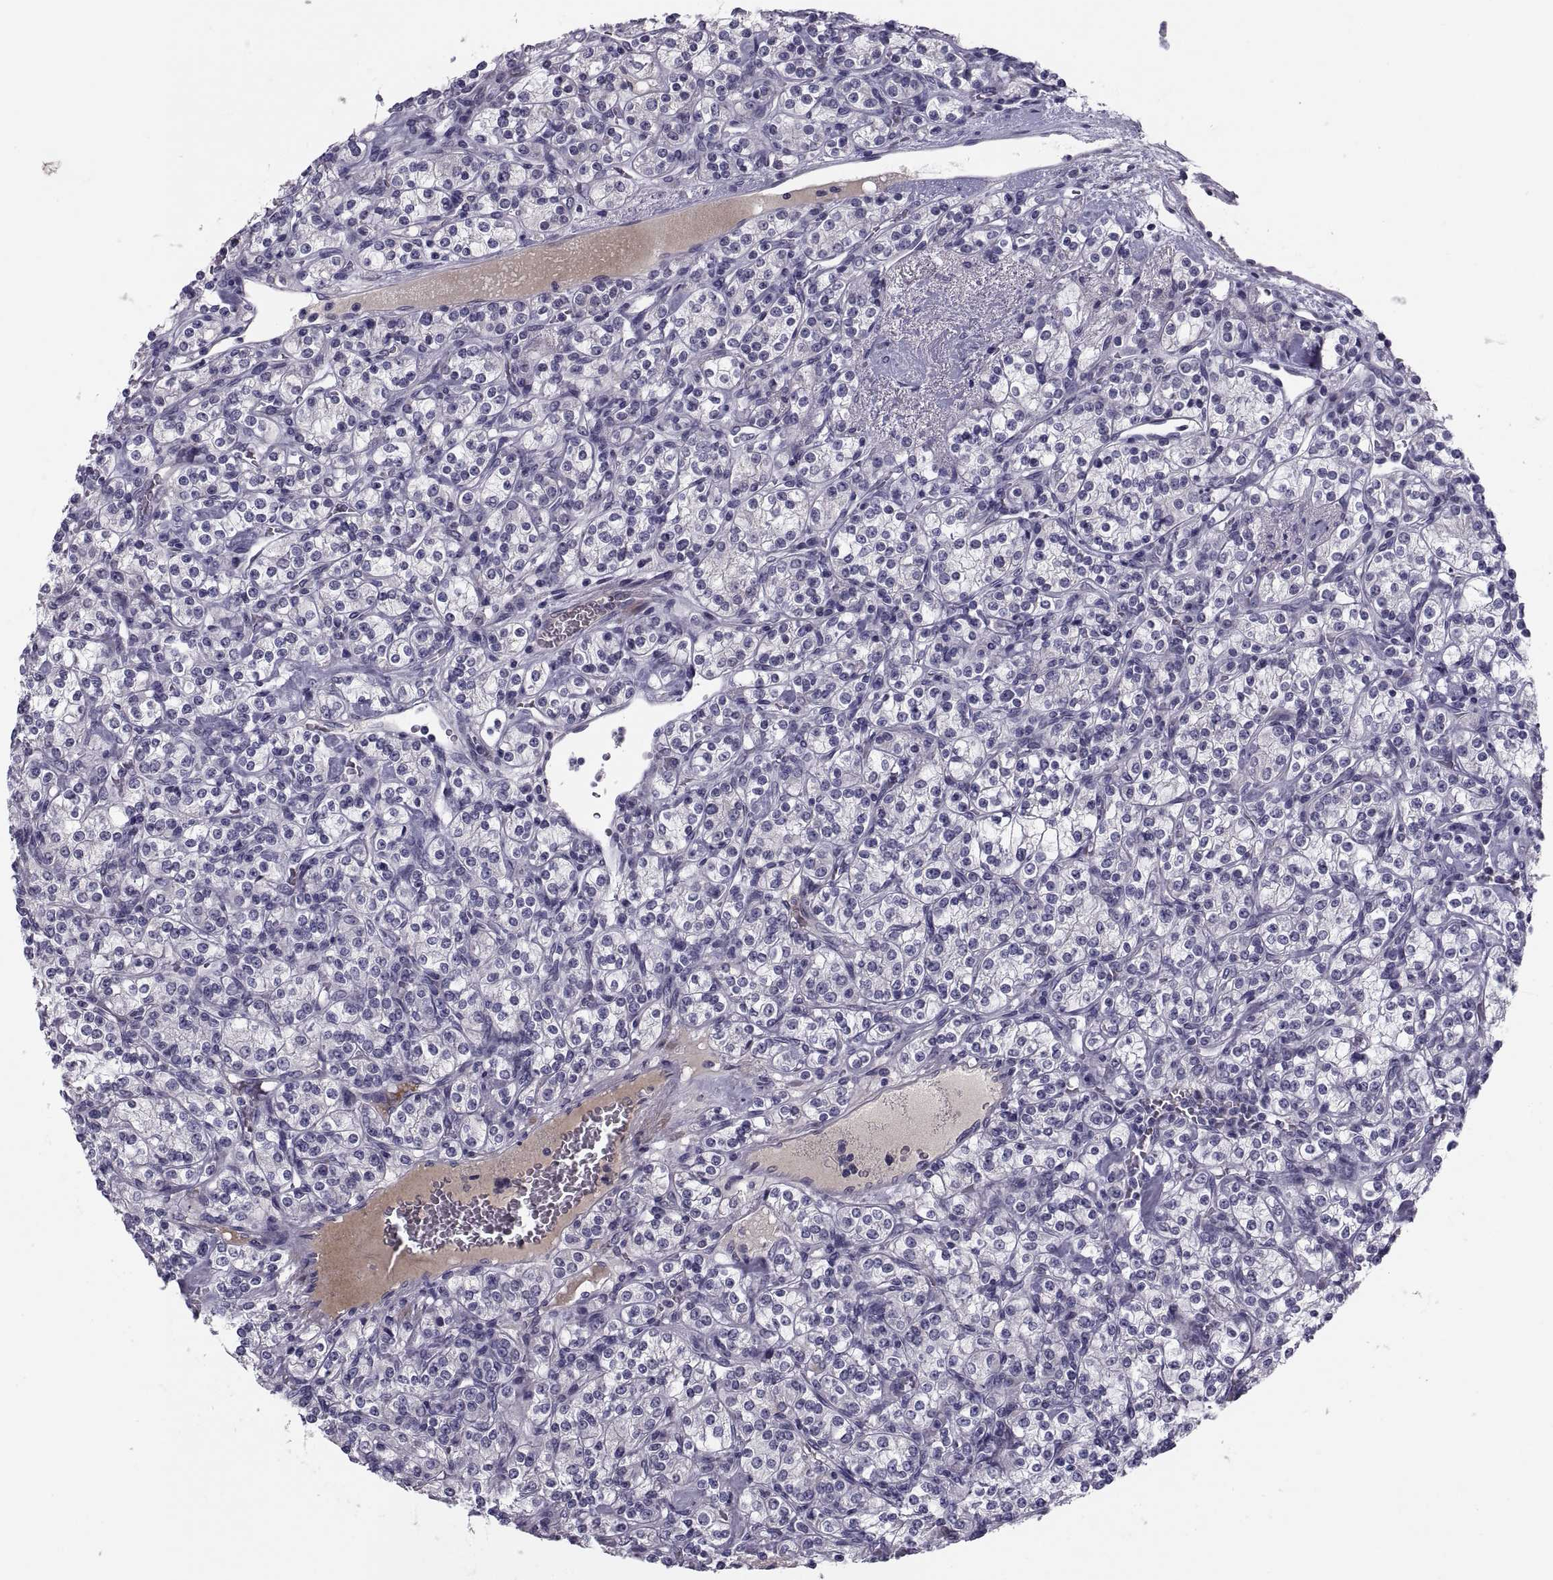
{"staining": {"intensity": "negative", "quantity": "none", "location": "none"}, "tissue": "renal cancer", "cell_type": "Tumor cells", "image_type": "cancer", "snomed": [{"axis": "morphology", "description": "Adenocarcinoma, NOS"}, {"axis": "topography", "description": "Kidney"}], "caption": "High power microscopy histopathology image of an IHC micrograph of renal cancer, revealing no significant positivity in tumor cells. (Immunohistochemistry, brightfield microscopy, high magnification).", "gene": "PDZRN4", "patient": {"sex": "male", "age": 77}}